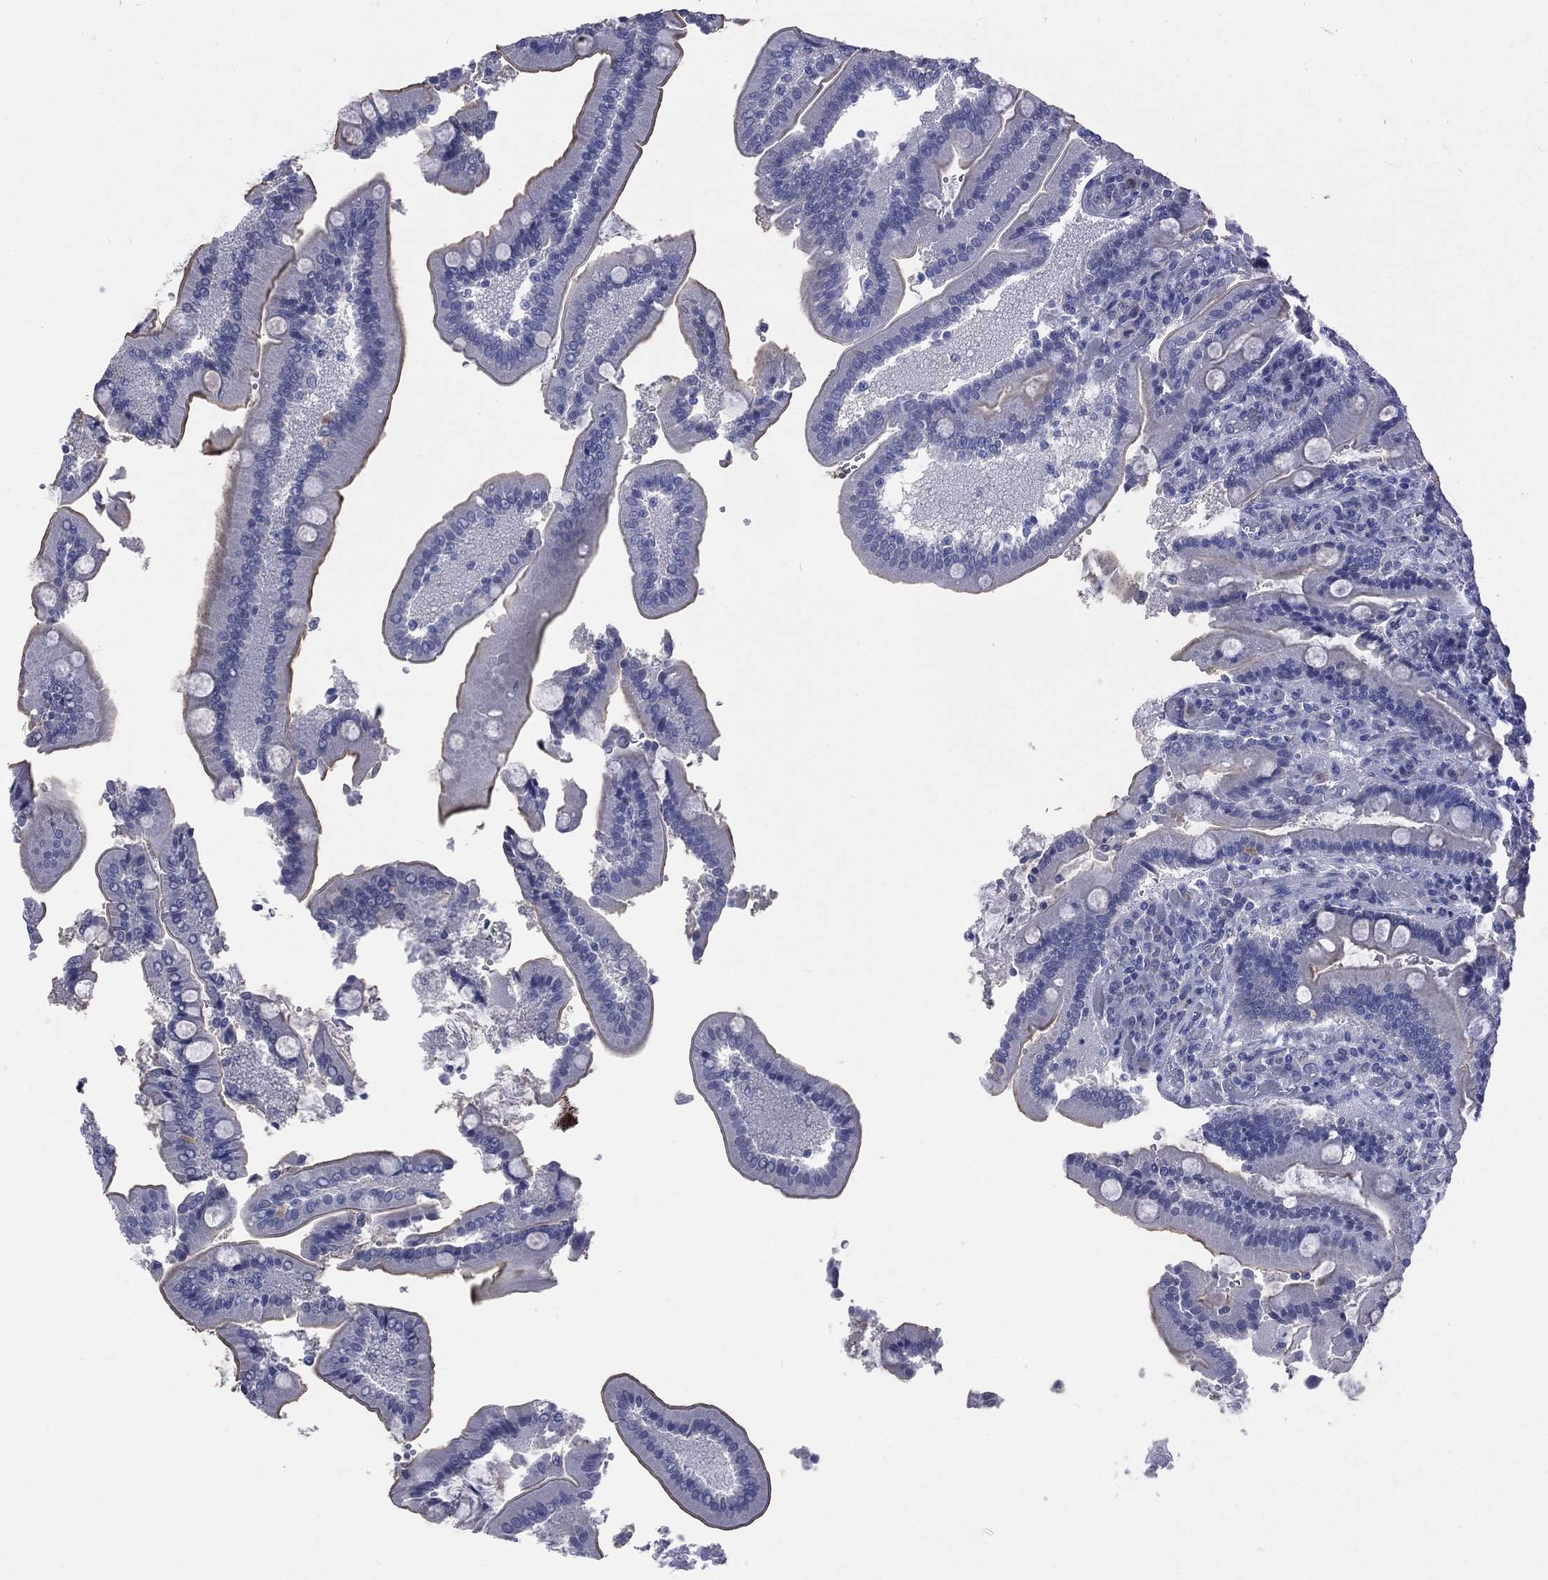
{"staining": {"intensity": "negative", "quantity": "none", "location": "none"}, "tissue": "duodenum", "cell_type": "Glandular cells", "image_type": "normal", "snomed": [{"axis": "morphology", "description": "Normal tissue, NOS"}, {"axis": "topography", "description": "Duodenum"}], "caption": "IHC of benign duodenum displays no staining in glandular cells.", "gene": "AKAP3", "patient": {"sex": "female", "age": 62}}